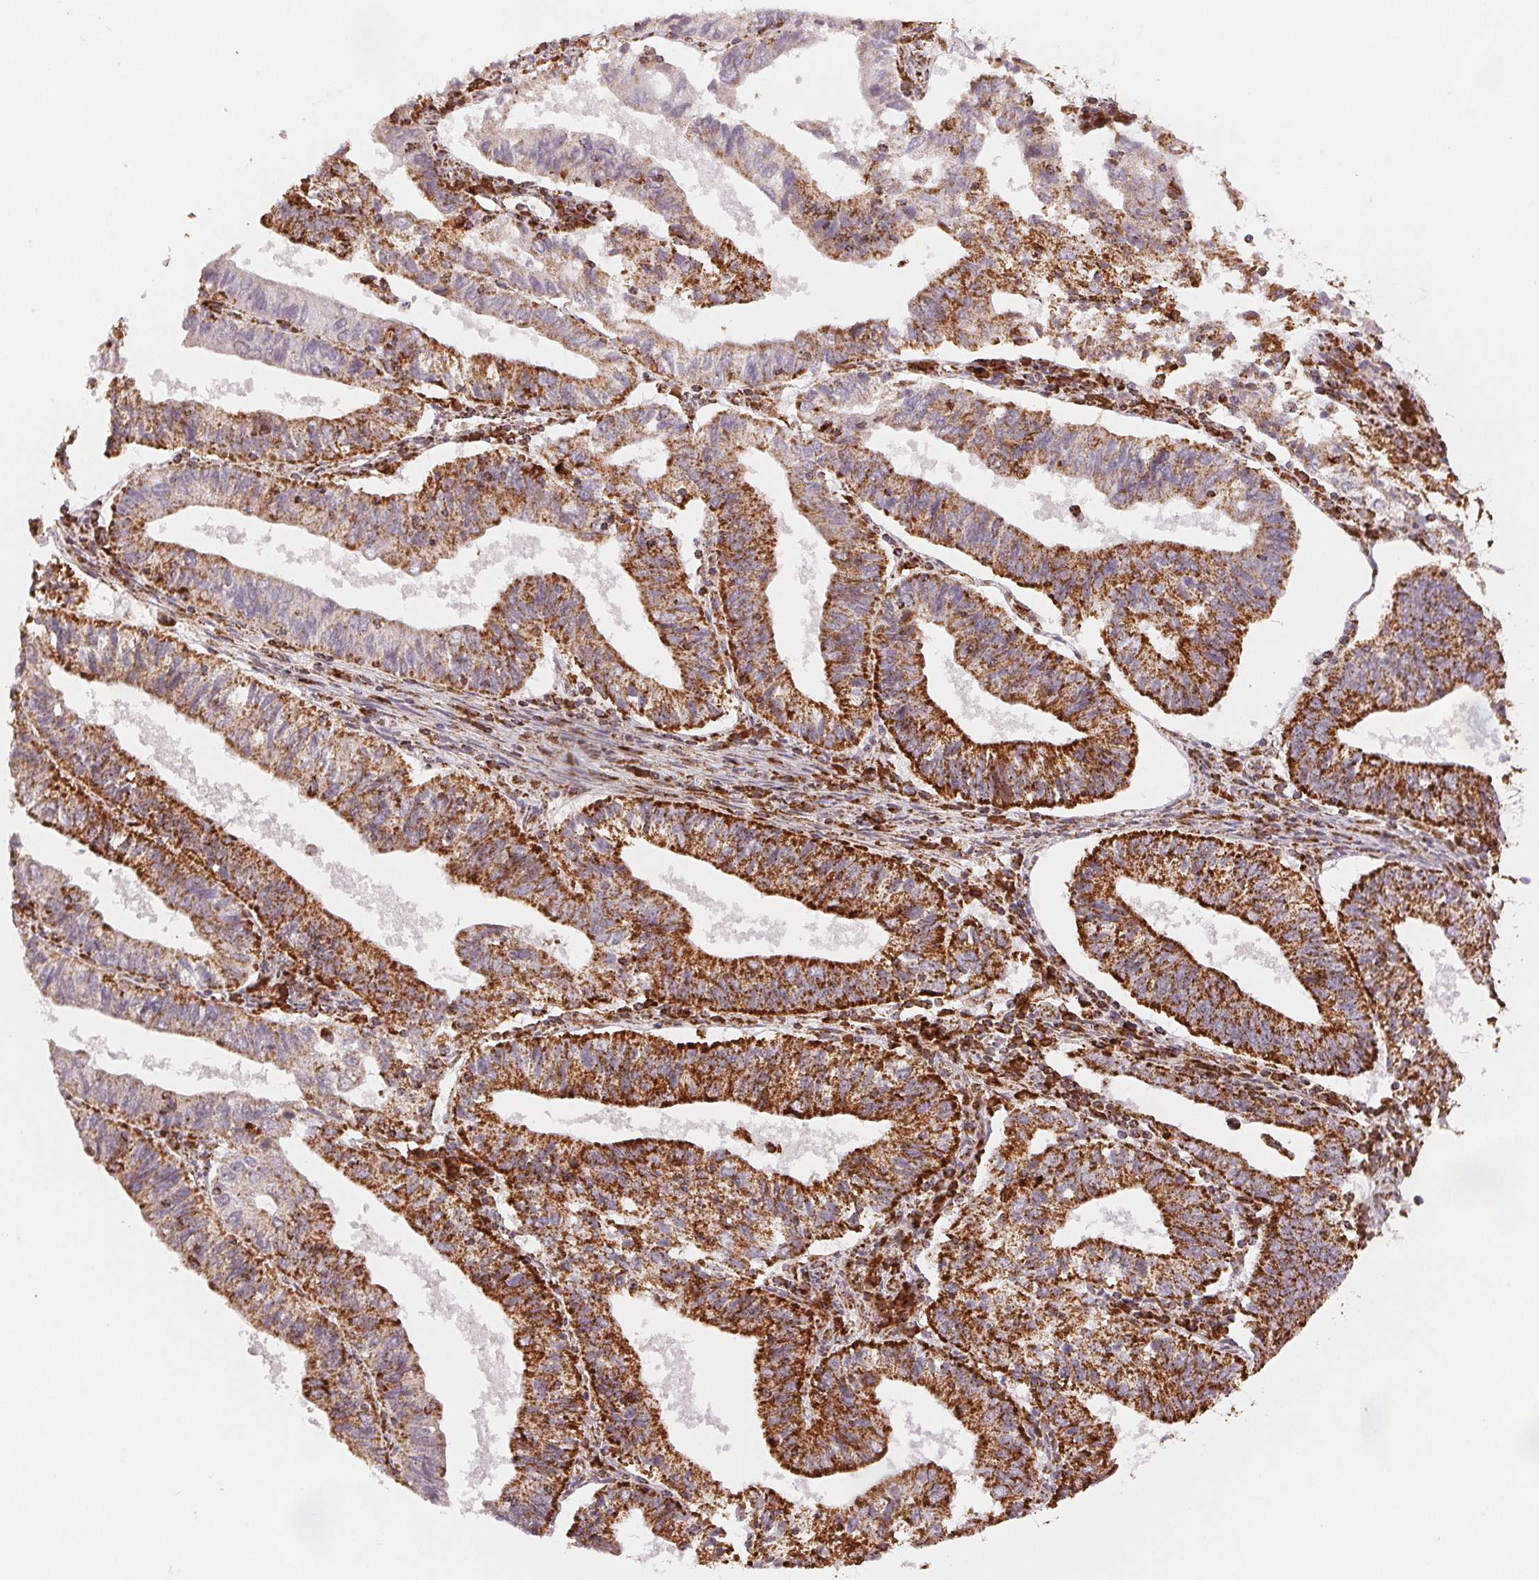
{"staining": {"intensity": "strong", "quantity": "25%-75%", "location": "cytoplasmic/membranous"}, "tissue": "endometrial cancer", "cell_type": "Tumor cells", "image_type": "cancer", "snomed": [{"axis": "morphology", "description": "Adenocarcinoma, NOS"}, {"axis": "topography", "description": "Endometrium"}], "caption": "Immunohistochemical staining of human endometrial cancer reveals high levels of strong cytoplasmic/membranous staining in about 25%-75% of tumor cells.", "gene": "SDHB", "patient": {"sex": "female", "age": 82}}